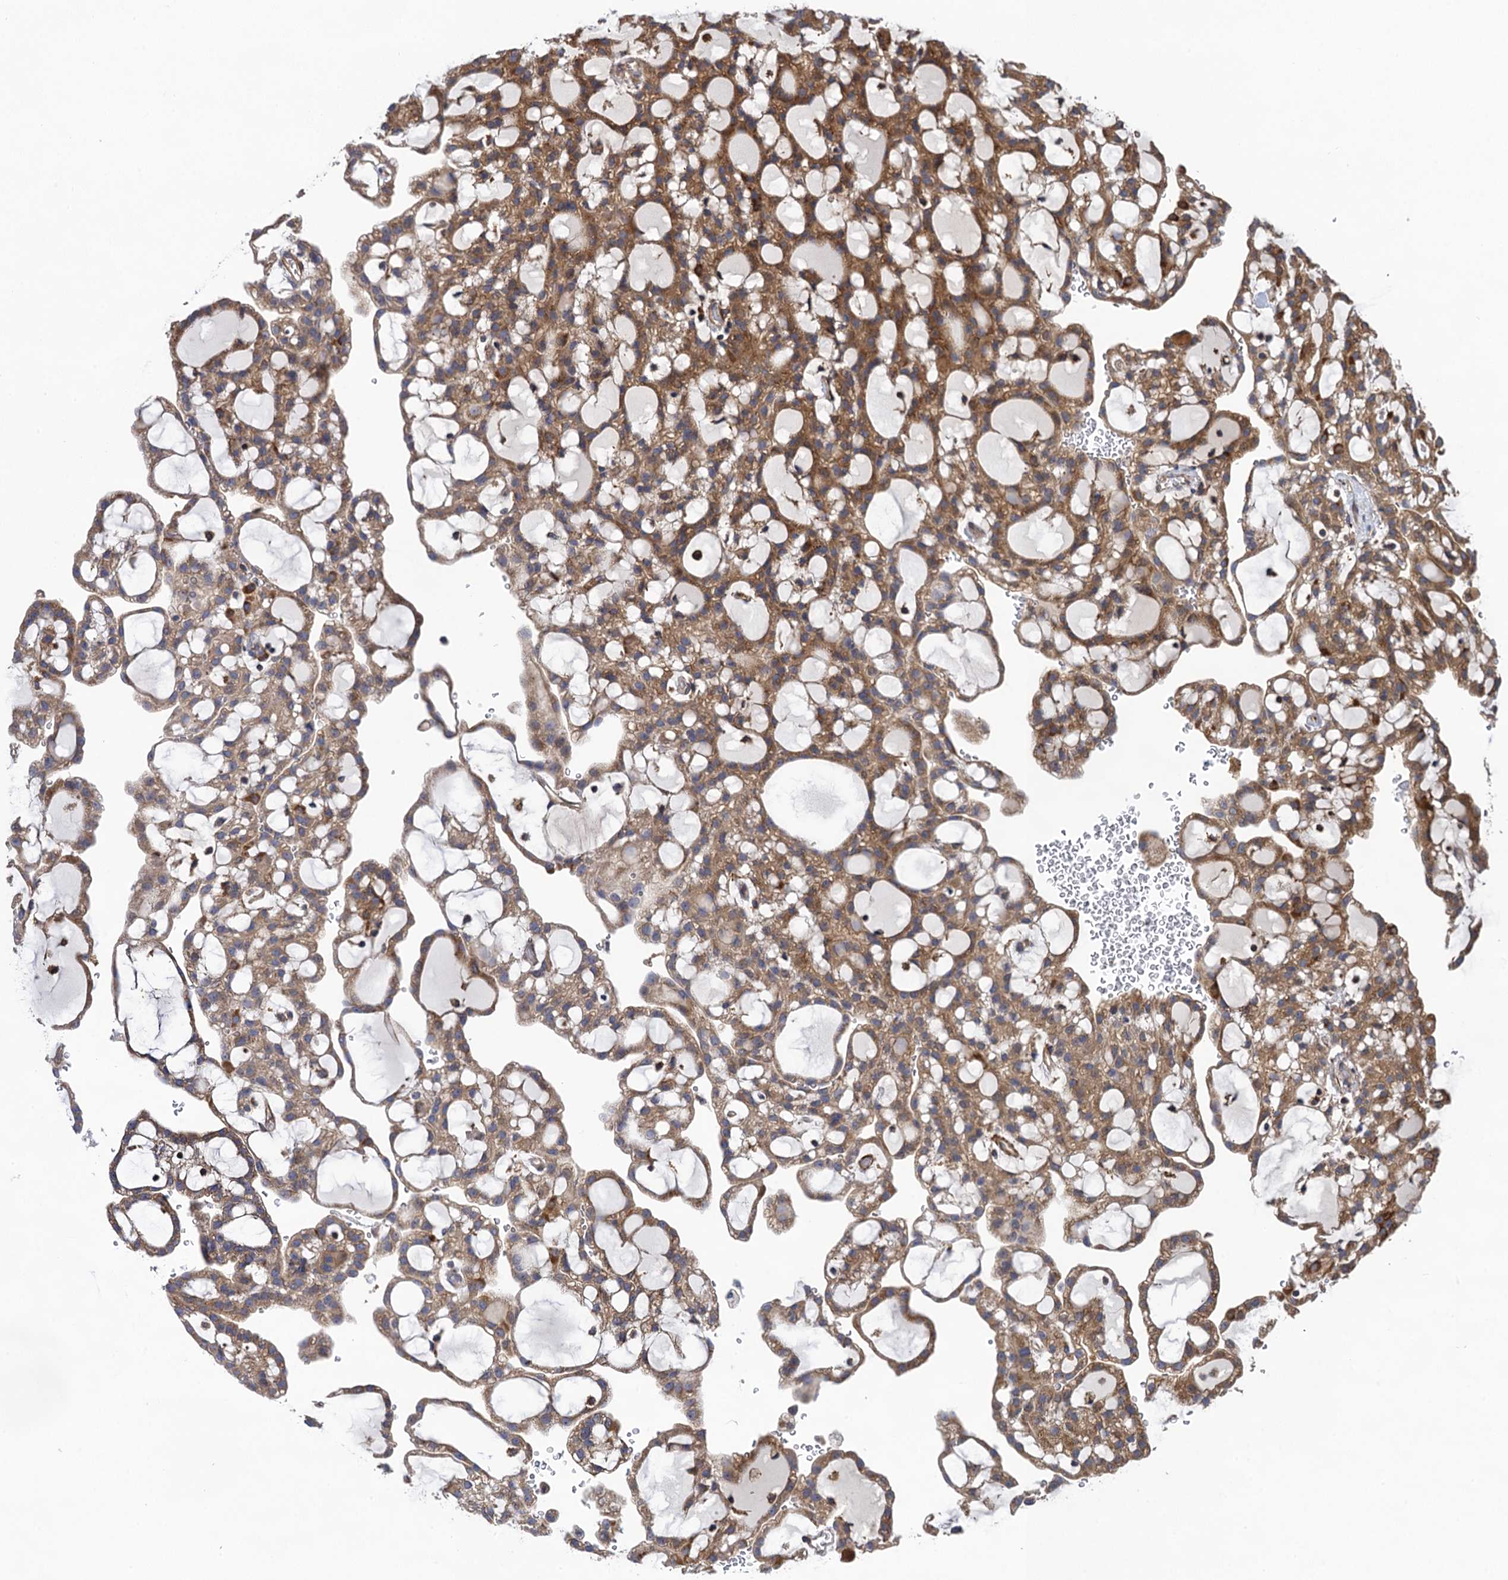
{"staining": {"intensity": "moderate", "quantity": ">75%", "location": "cytoplasmic/membranous"}, "tissue": "renal cancer", "cell_type": "Tumor cells", "image_type": "cancer", "snomed": [{"axis": "morphology", "description": "Adenocarcinoma, NOS"}, {"axis": "topography", "description": "Kidney"}], "caption": "Immunohistochemical staining of adenocarcinoma (renal) shows medium levels of moderate cytoplasmic/membranous staining in about >75% of tumor cells. (DAB = brown stain, brightfield microscopy at high magnification).", "gene": "WDR88", "patient": {"sex": "male", "age": 63}}